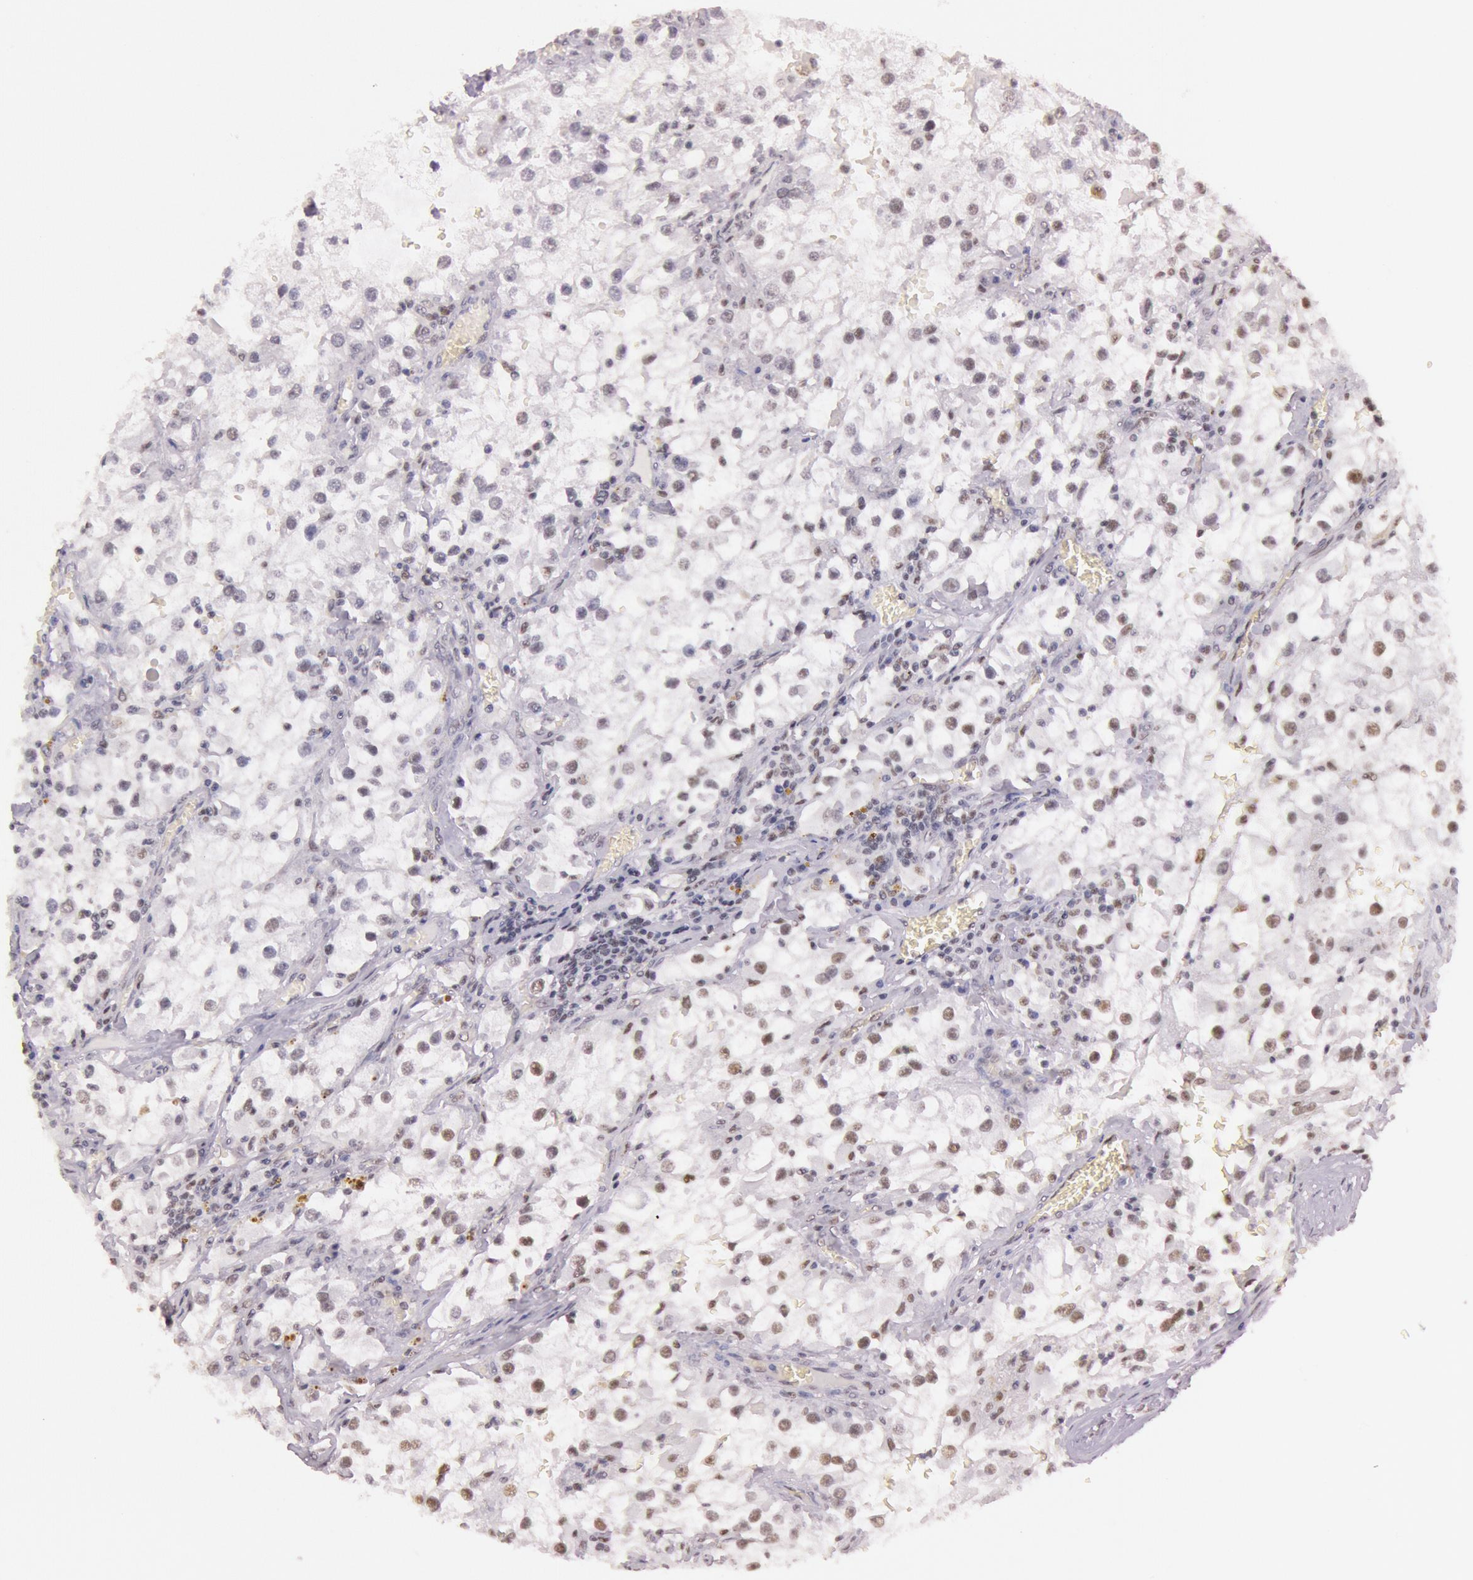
{"staining": {"intensity": "weak", "quantity": "<25%", "location": "nuclear"}, "tissue": "renal cancer", "cell_type": "Tumor cells", "image_type": "cancer", "snomed": [{"axis": "morphology", "description": "Adenocarcinoma, NOS"}, {"axis": "topography", "description": "Kidney"}], "caption": "This is an immunohistochemistry (IHC) histopathology image of adenocarcinoma (renal). There is no expression in tumor cells.", "gene": "TASL", "patient": {"sex": "female", "age": 52}}